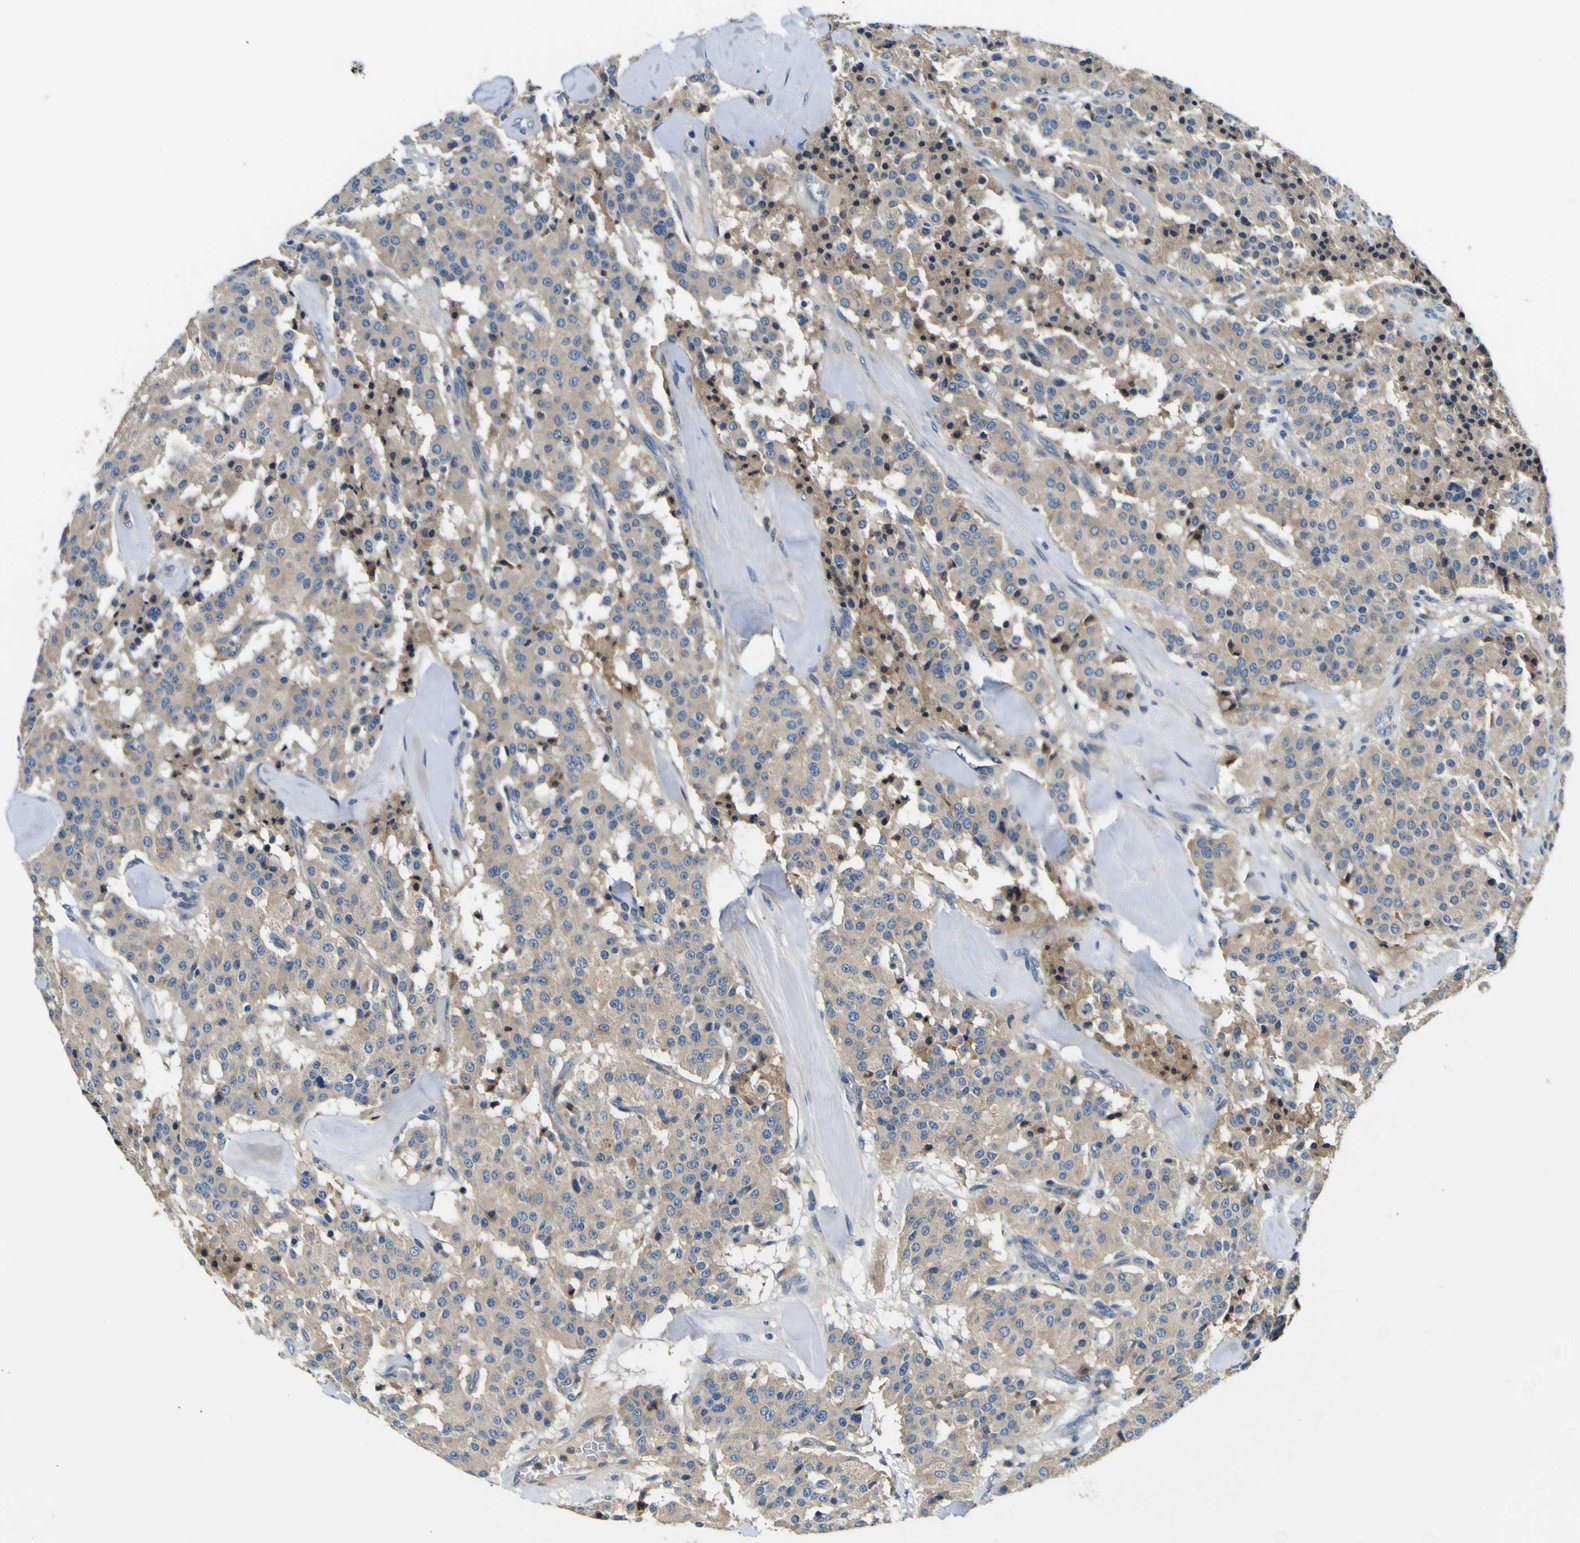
{"staining": {"intensity": "weak", "quantity": ">75%", "location": "cytoplasmic/membranous"}, "tissue": "carcinoid", "cell_type": "Tumor cells", "image_type": "cancer", "snomed": [{"axis": "morphology", "description": "Carcinoid, malignant, NOS"}, {"axis": "topography", "description": "Lung"}], "caption": "Malignant carcinoid stained with a protein marker reveals weak staining in tumor cells.", "gene": "CLSTN1", "patient": {"sex": "male", "age": 30}}